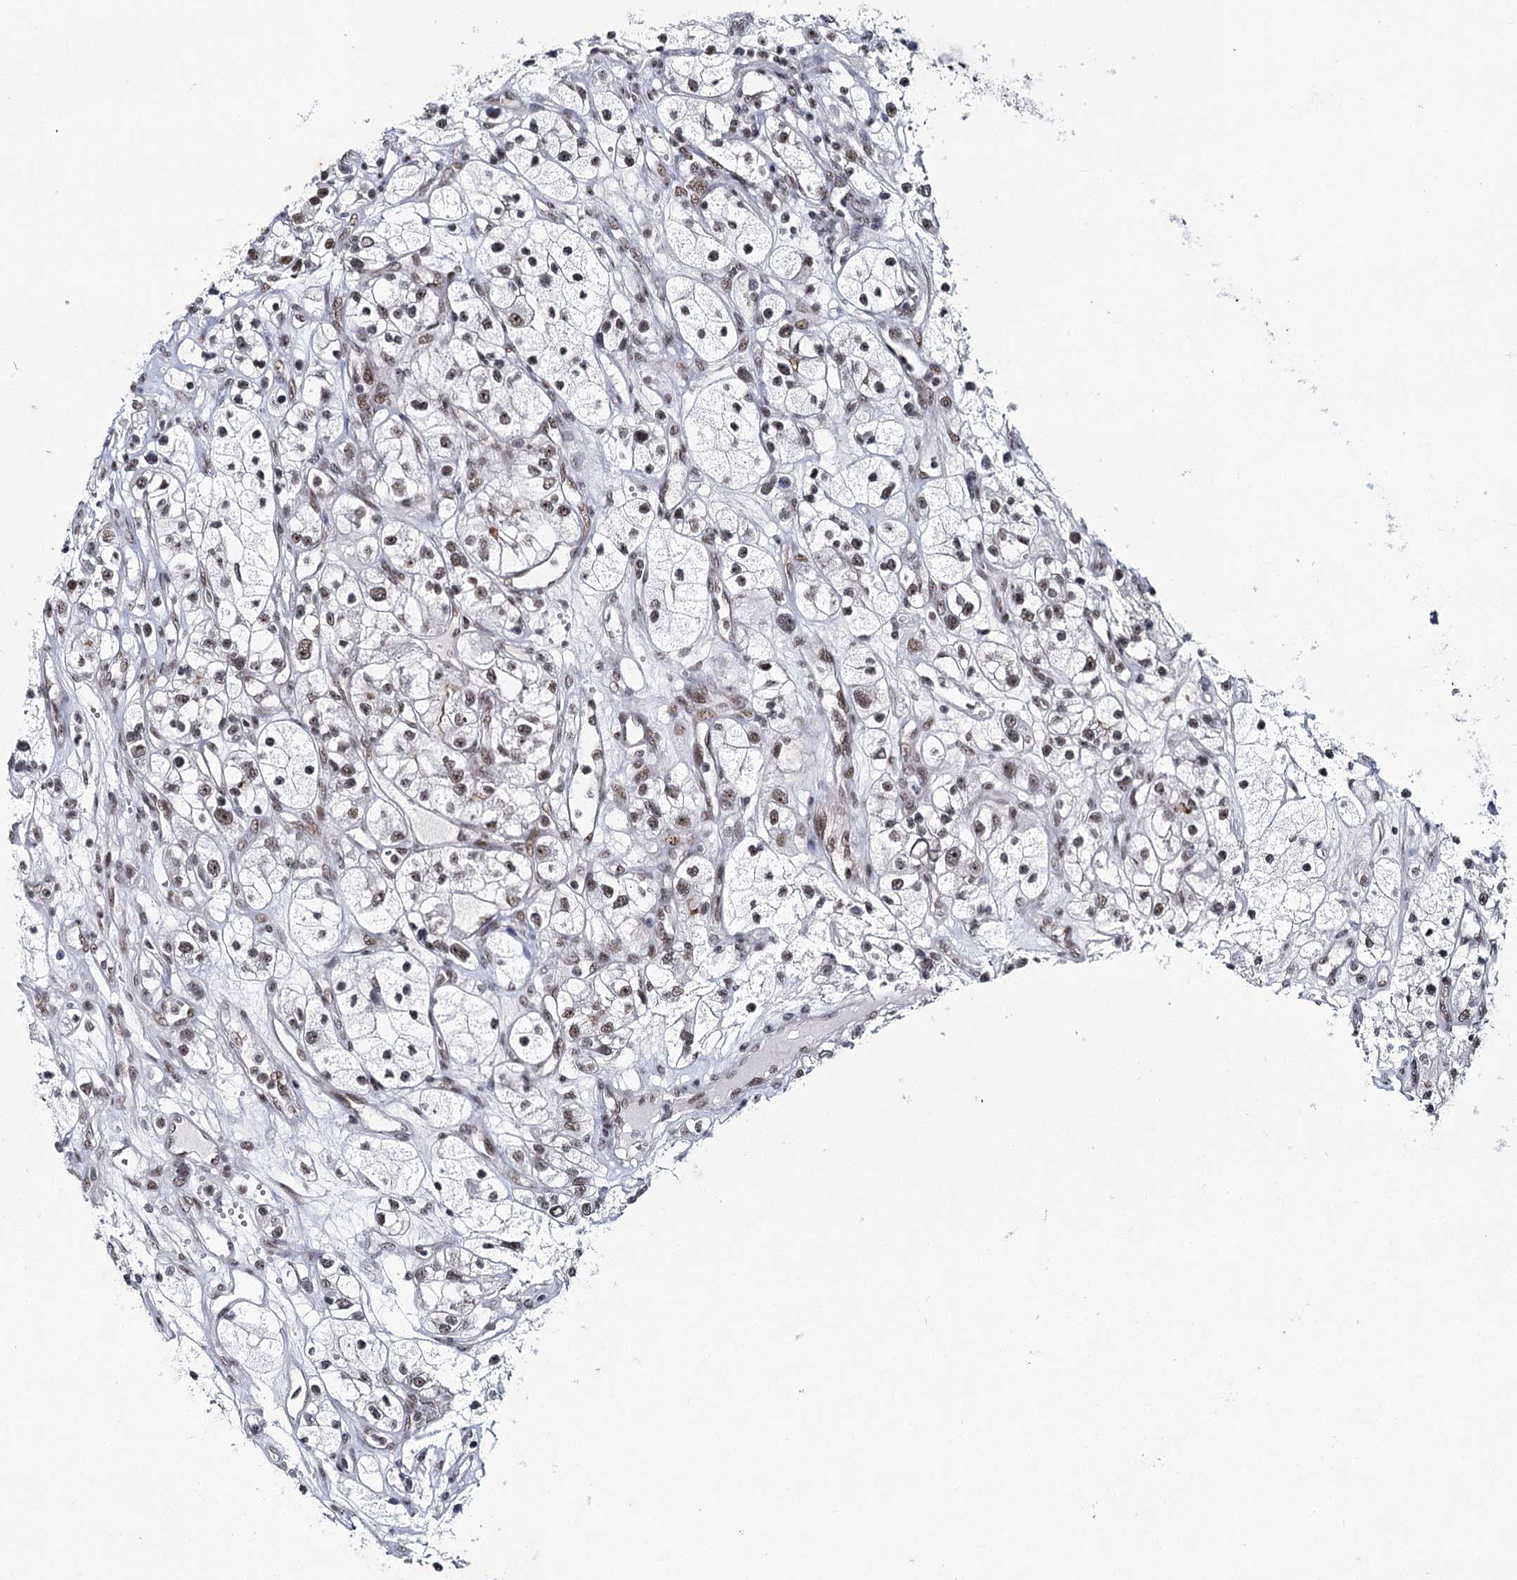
{"staining": {"intensity": "moderate", "quantity": ">75%", "location": "nuclear"}, "tissue": "renal cancer", "cell_type": "Tumor cells", "image_type": "cancer", "snomed": [{"axis": "morphology", "description": "Adenocarcinoma, NOS"}, {"axis": "topography", "description": "Kidney"}], "caption": "IHC (DAB (3,3'-diaminobenzidine)) staining of human renal adenocarcinoma demonstrates moderate nuclear protein positivity in approximately >75% of tumor cells.", "gene": "SCAF8", "patient": {"sex": "female", "age": 57}}